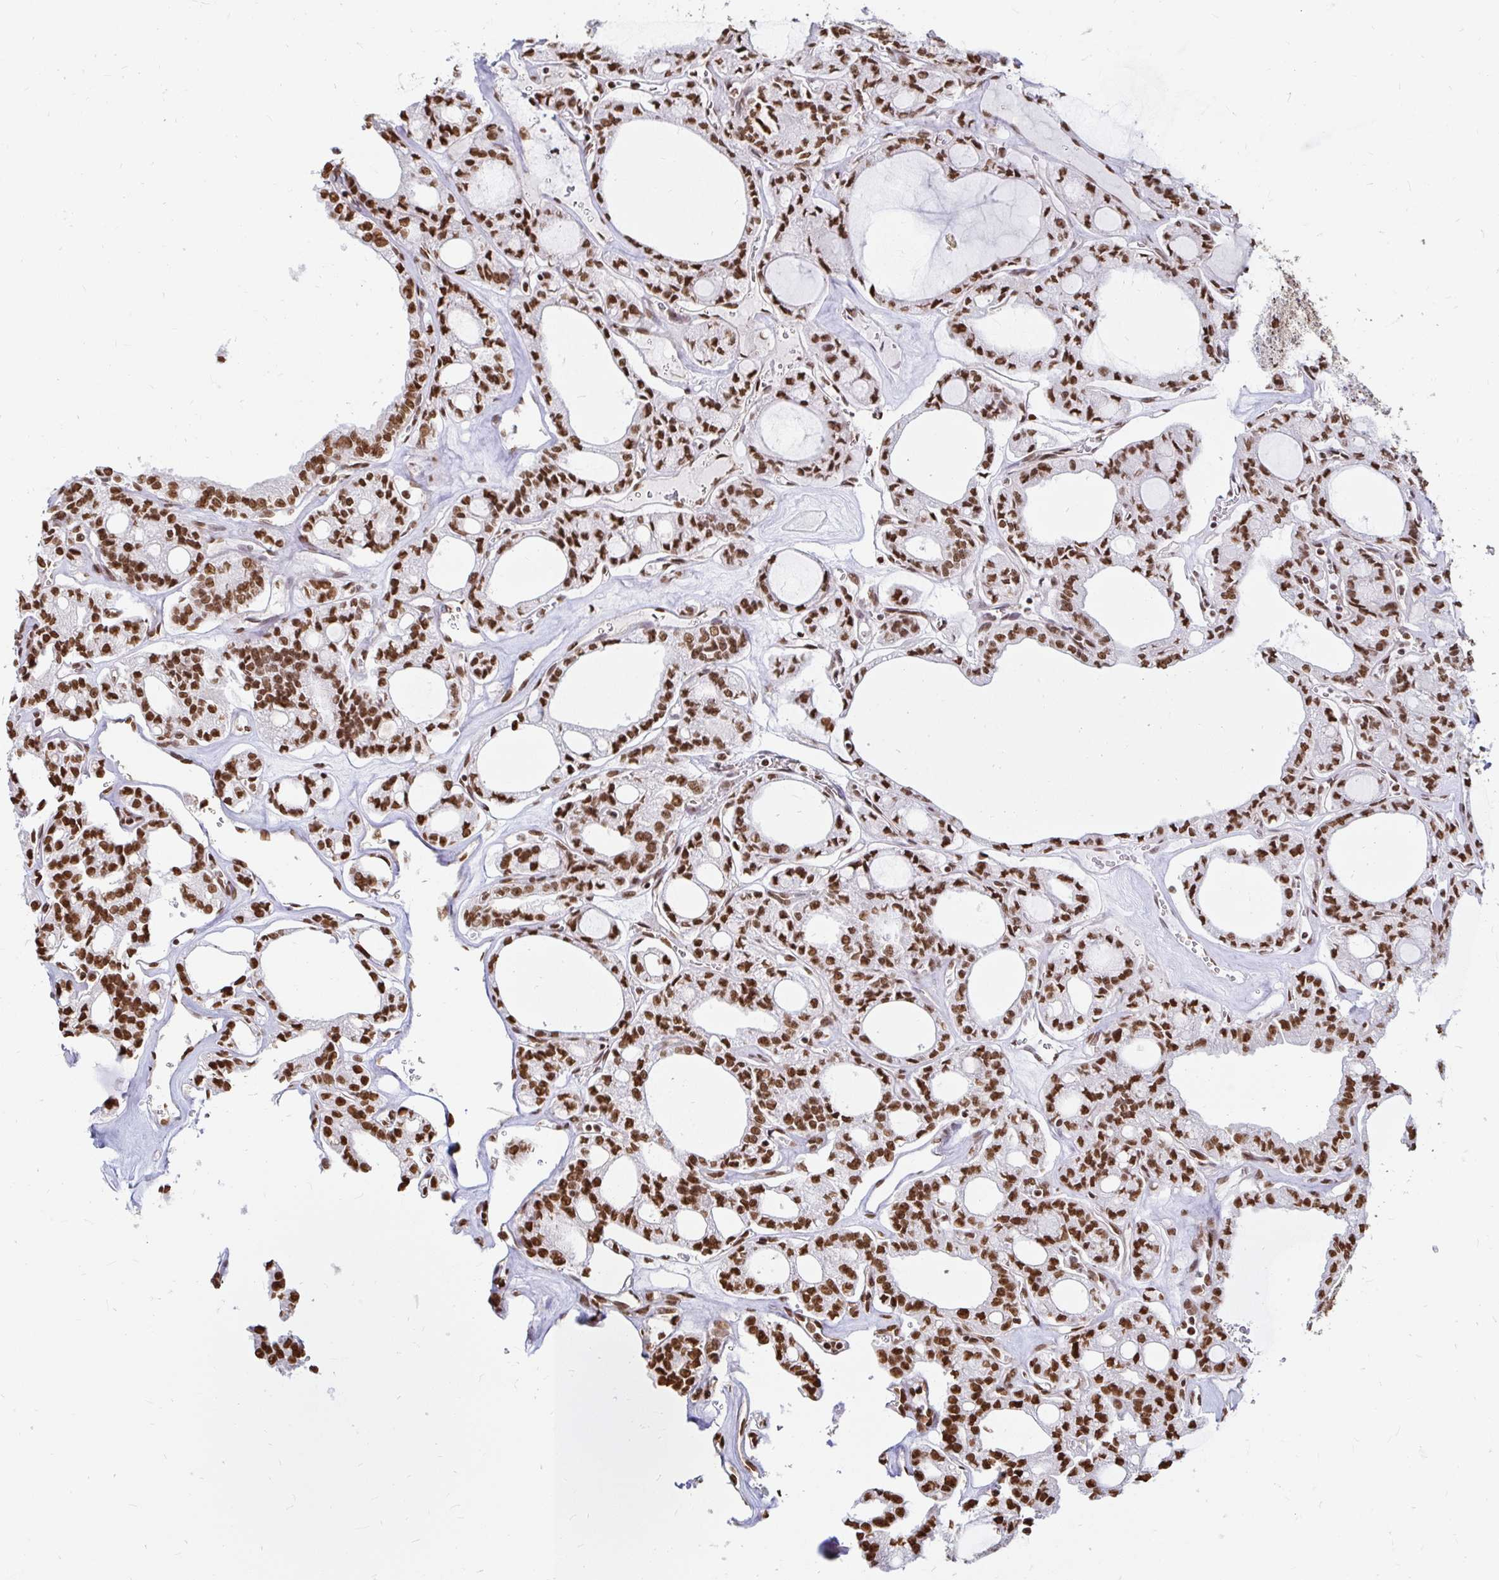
{"staining": {"intensity": "strong", "quantity": ">75%", "location": "nuclear"}, "tissue": "thyroid cancer", "cell_type": "Tumor cells", "image_type": "cancer", "snomed": [{"axis": "morphology", "description": "Papillary adenocarcinoma, NOS"}, {"axis": "topography", "description": "Thyroid gland"}], "caption": "Immunohistochemistry (IHC) staining of thyroid cancer, which displays high levels of strong nuclear expression in about >75% of tumor cells indicating strong nuclear protein expression. The staining was performed using DAB (brown) for protein detection and nuclei were counterstained in hematoxylin (blue).", "gene": "HNRNPU", "patient": {"sex": "male", "age": 87}}